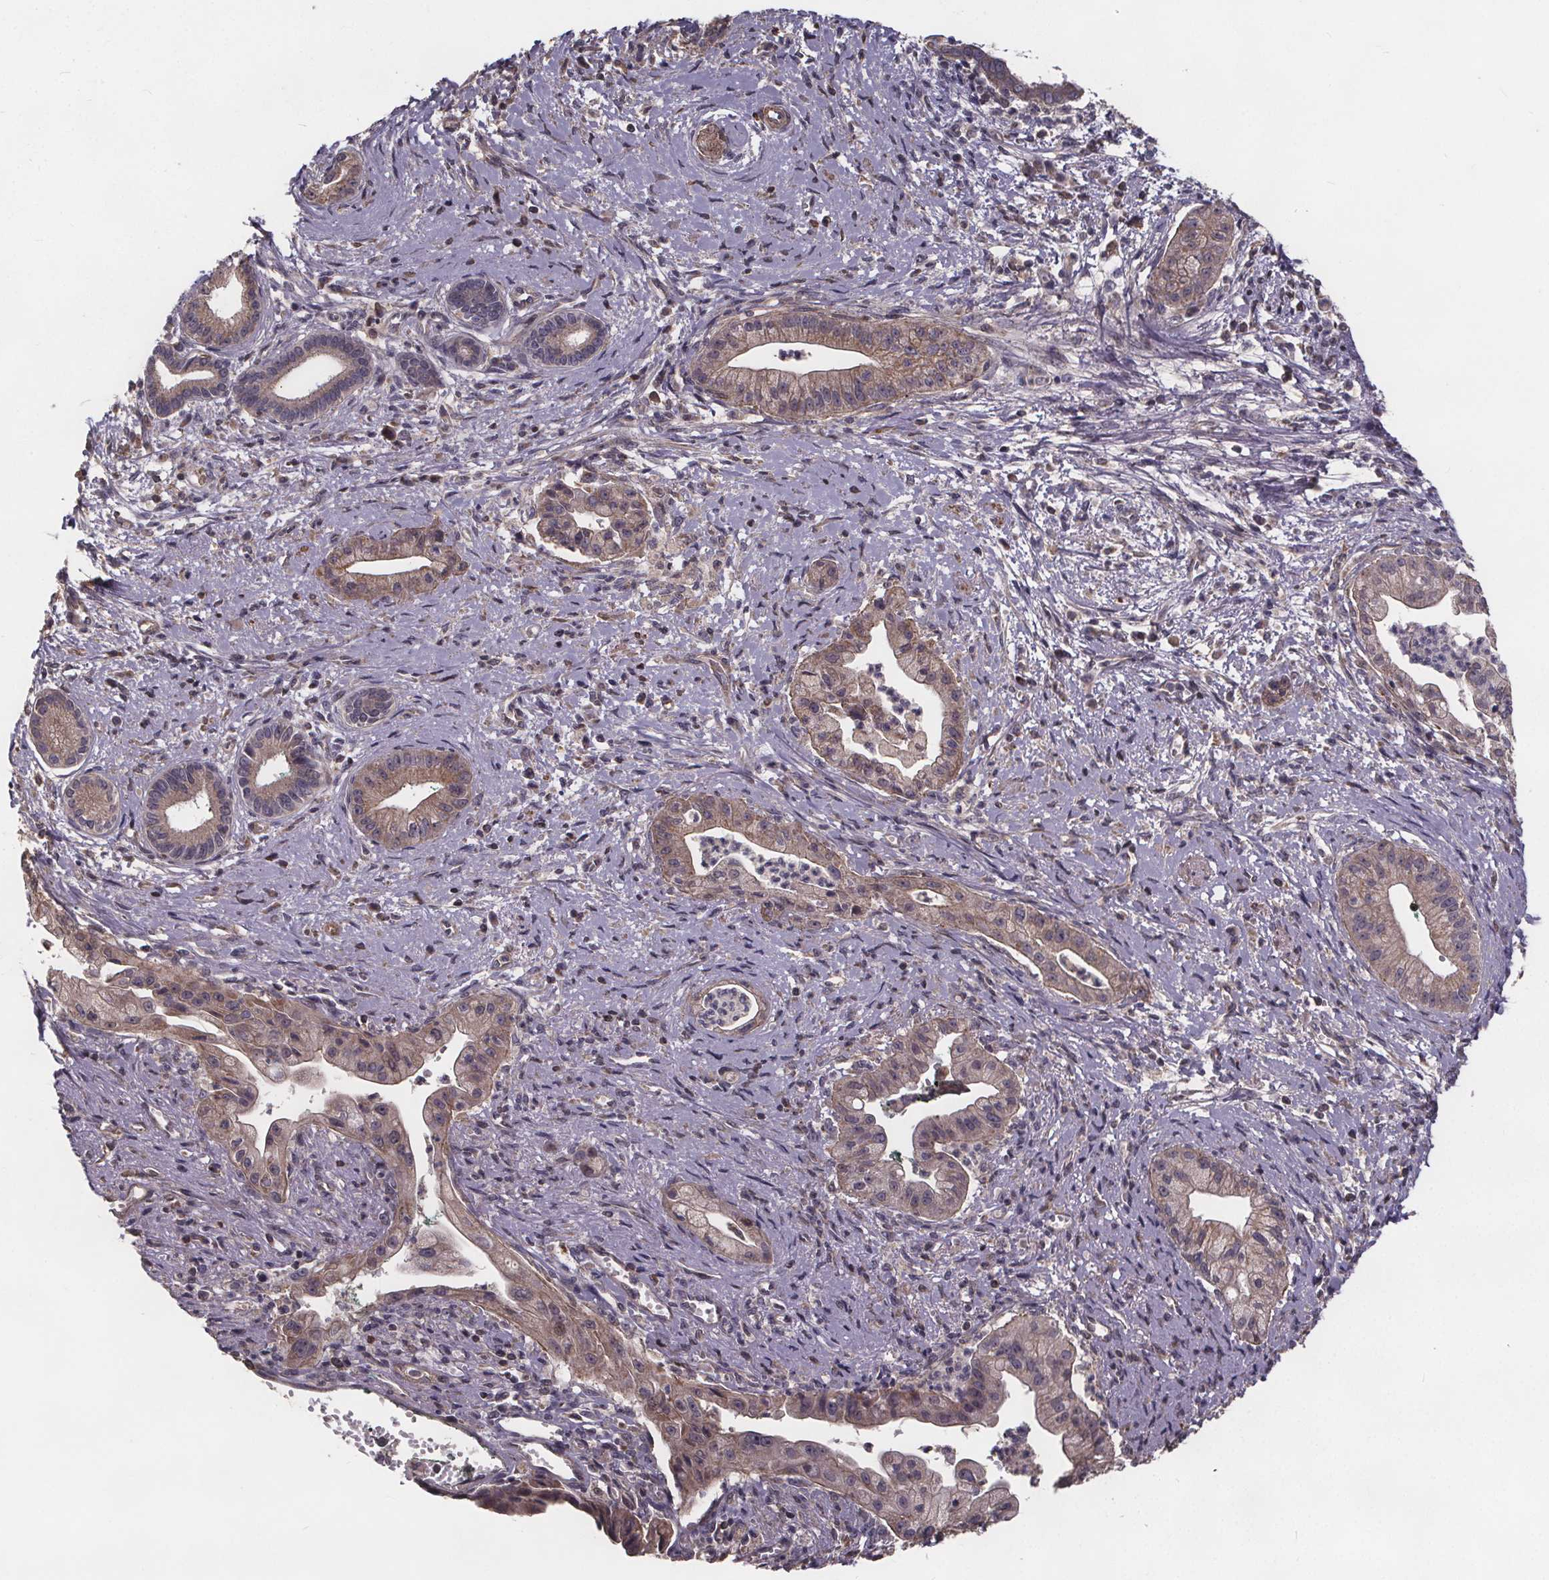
{"staining": {"intensity": "moderate", "quantity": "25%-75%", "location": "cytoplasmic/membranous"}, "tissue": "pancreatic cancer", "cell_type": "Tumor cells", "image_type": "cancer", "snomed": [{"axis": "morphology", "description": "Normal tissue, NOS"}, {"axis": "morphology", "description": "Adenocarcinoma, NOS"}, {"axis": "topography", "description": "Lymph node"}, {"axis": "topography", "description": "Pancreas"}], "caption": "The immunohistochemical stain highlights moderate cytoplasmic/membranous staining in tumor cells of pancreatic cancer tissue. Using DAB (brown) and hematoxylin (blue) stains, captured at high magnification using brightfield microscopy.", "gene": "YME1L1", "patient": {"sex": "female", "age": 58}}